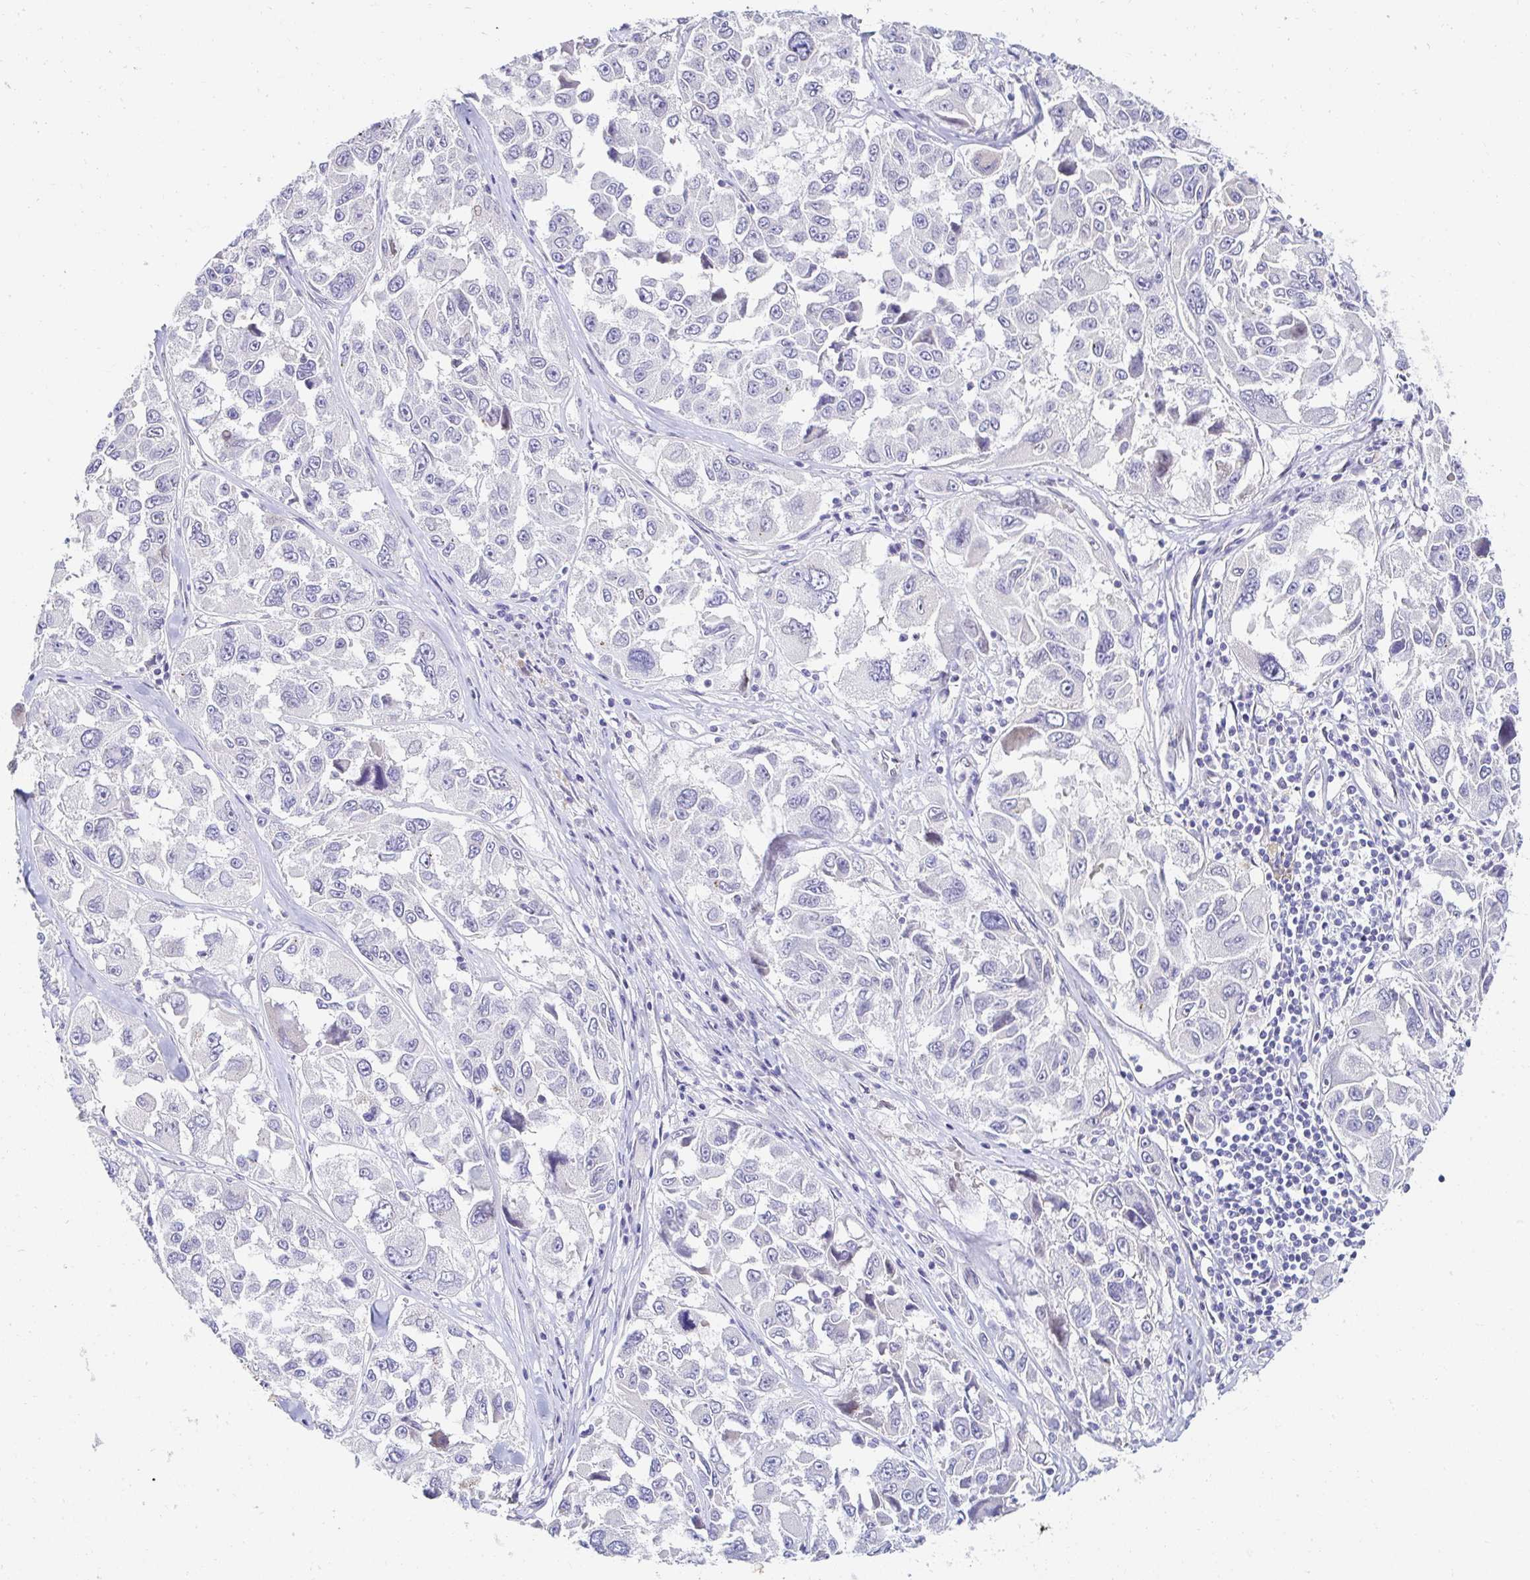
{"staining": {"intensity": "negative", "quantity": "none", "location": "none"}, "tissue": "melanoma", "cell_type": "Tumor cells", "image_type": "cancer", "snomed": [{"axis": "morphology", "description": "Malignant melanoma, NOS"}, {"axis": "topography", "description": "Skin"}], "caption": "Micrograph shows no significant protein expression in tumor cells of malignant melanoma.", "gene": "AKAP14", "patient": {"sex": "female", "age": 66}}